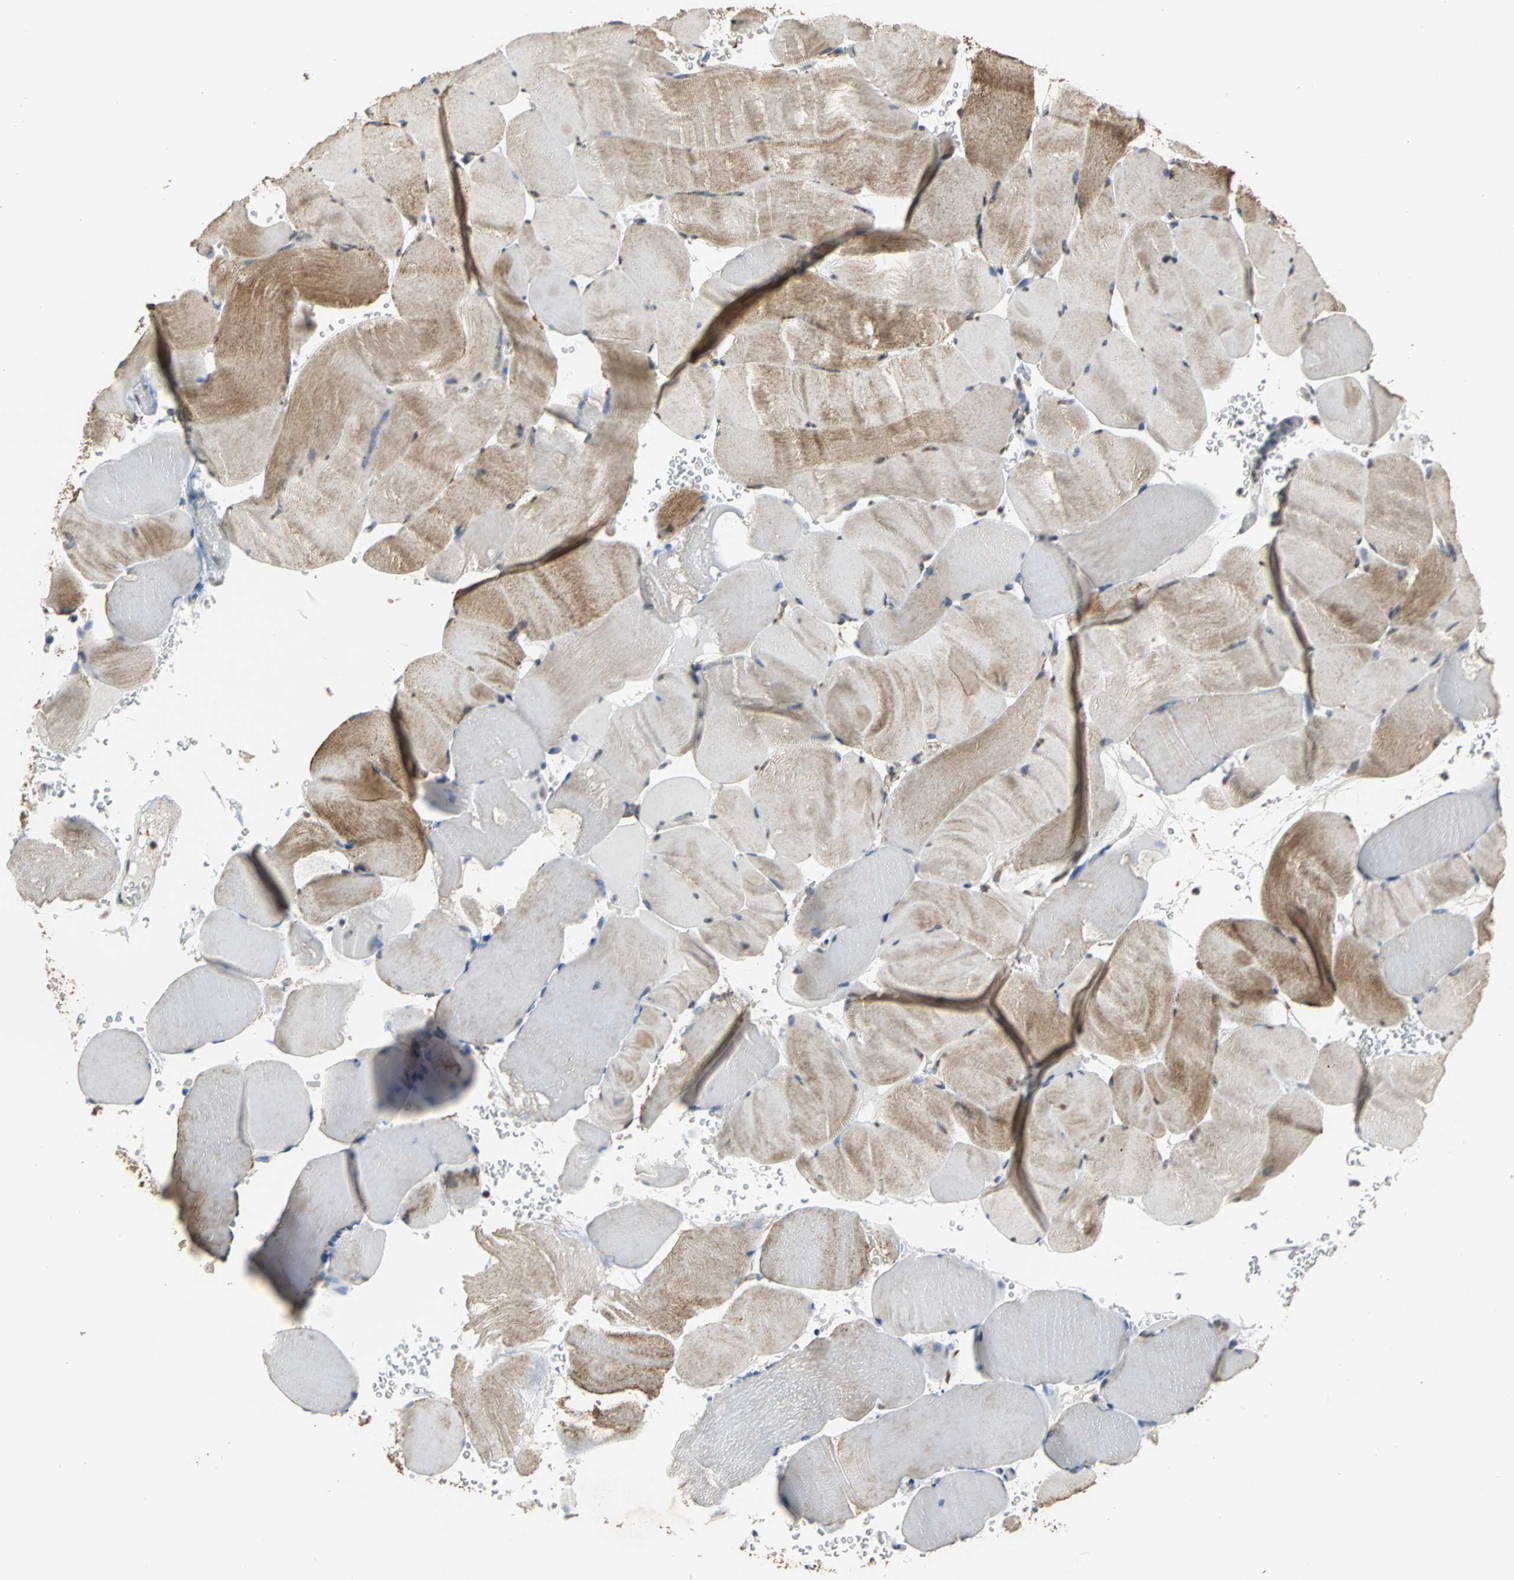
{"staining": {"intensity": "strong", "quantity": ">75%", "location": "cytoplasmic/membranous"}, "tissue": "skeletal muscle", "cell_type": "Myocytes", "image_type": "normal", "snomed": [{"axis": "morphology", "description": "Normal tissue, NOS"}, {"axis": "topography", "description": "Skeletal muscle"}], "caption": "The image displays immunohistochemical staining of unremarkable skeletal muscle. There is strong cytoplasmic/membranous positivity is present in approximately >75% of myocytes.", "gene": "NDUFB5", "patient": {"sex": "male", "age": 62}}